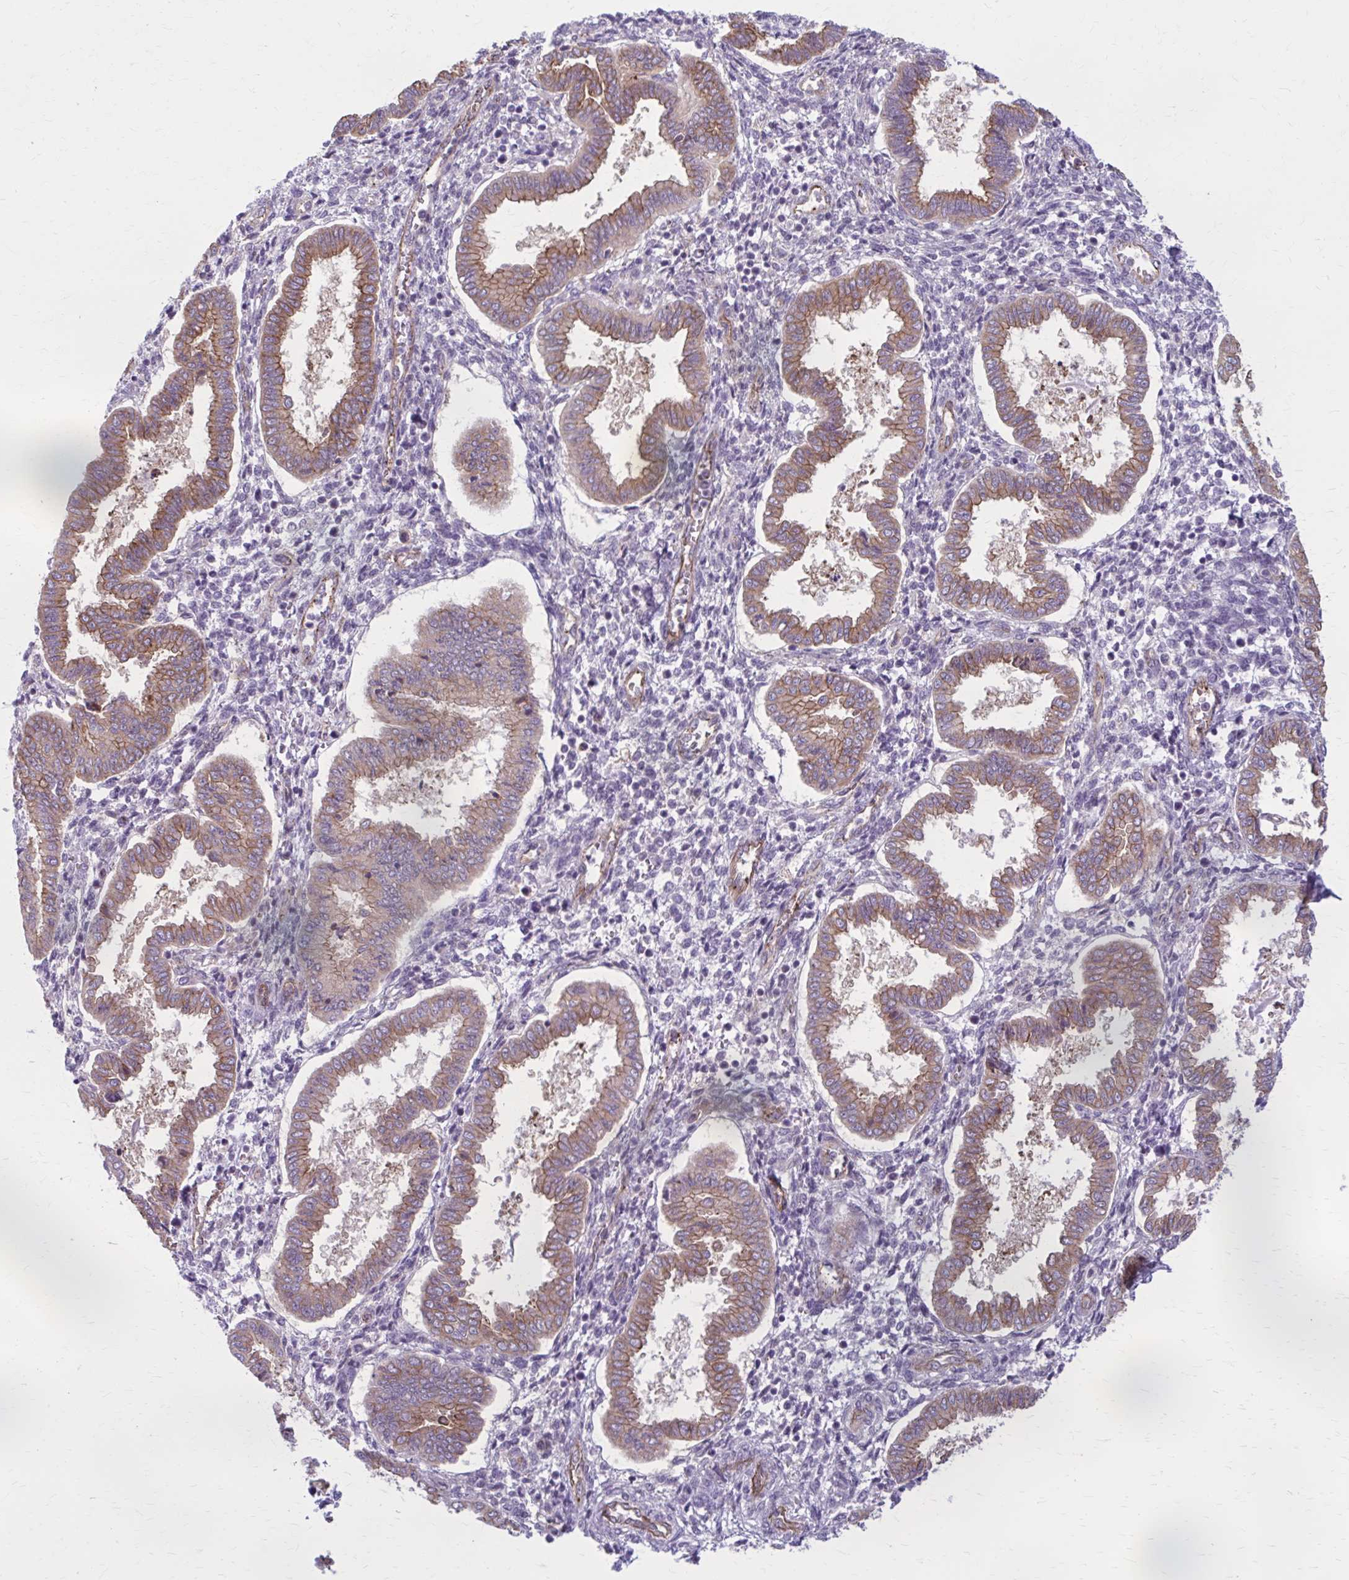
{"staining": {"intensity": "negative", "quantity": "none", "location": "none"}, "tissue": "endometrium", "cell_type": "Cells in endometrial stroma", "image_type": "normal", "snomed": [{"axis": "morphology", "description": "Normal tissue, NOS"}, {"axis": "topography", "description": "Endometrium"}], "caption": "Normal endometrium was stained to show a protein in brown. There is no significant positivity in cells in endometrial stroma. (Stains: DAB immunohistochemistry (IHC) with hematoxylin counter stain, Microscopy: brightfield microscopy at high magnification).", "gene": "ZDHHC7", "patient": {"sex": "female", "age": 24}}